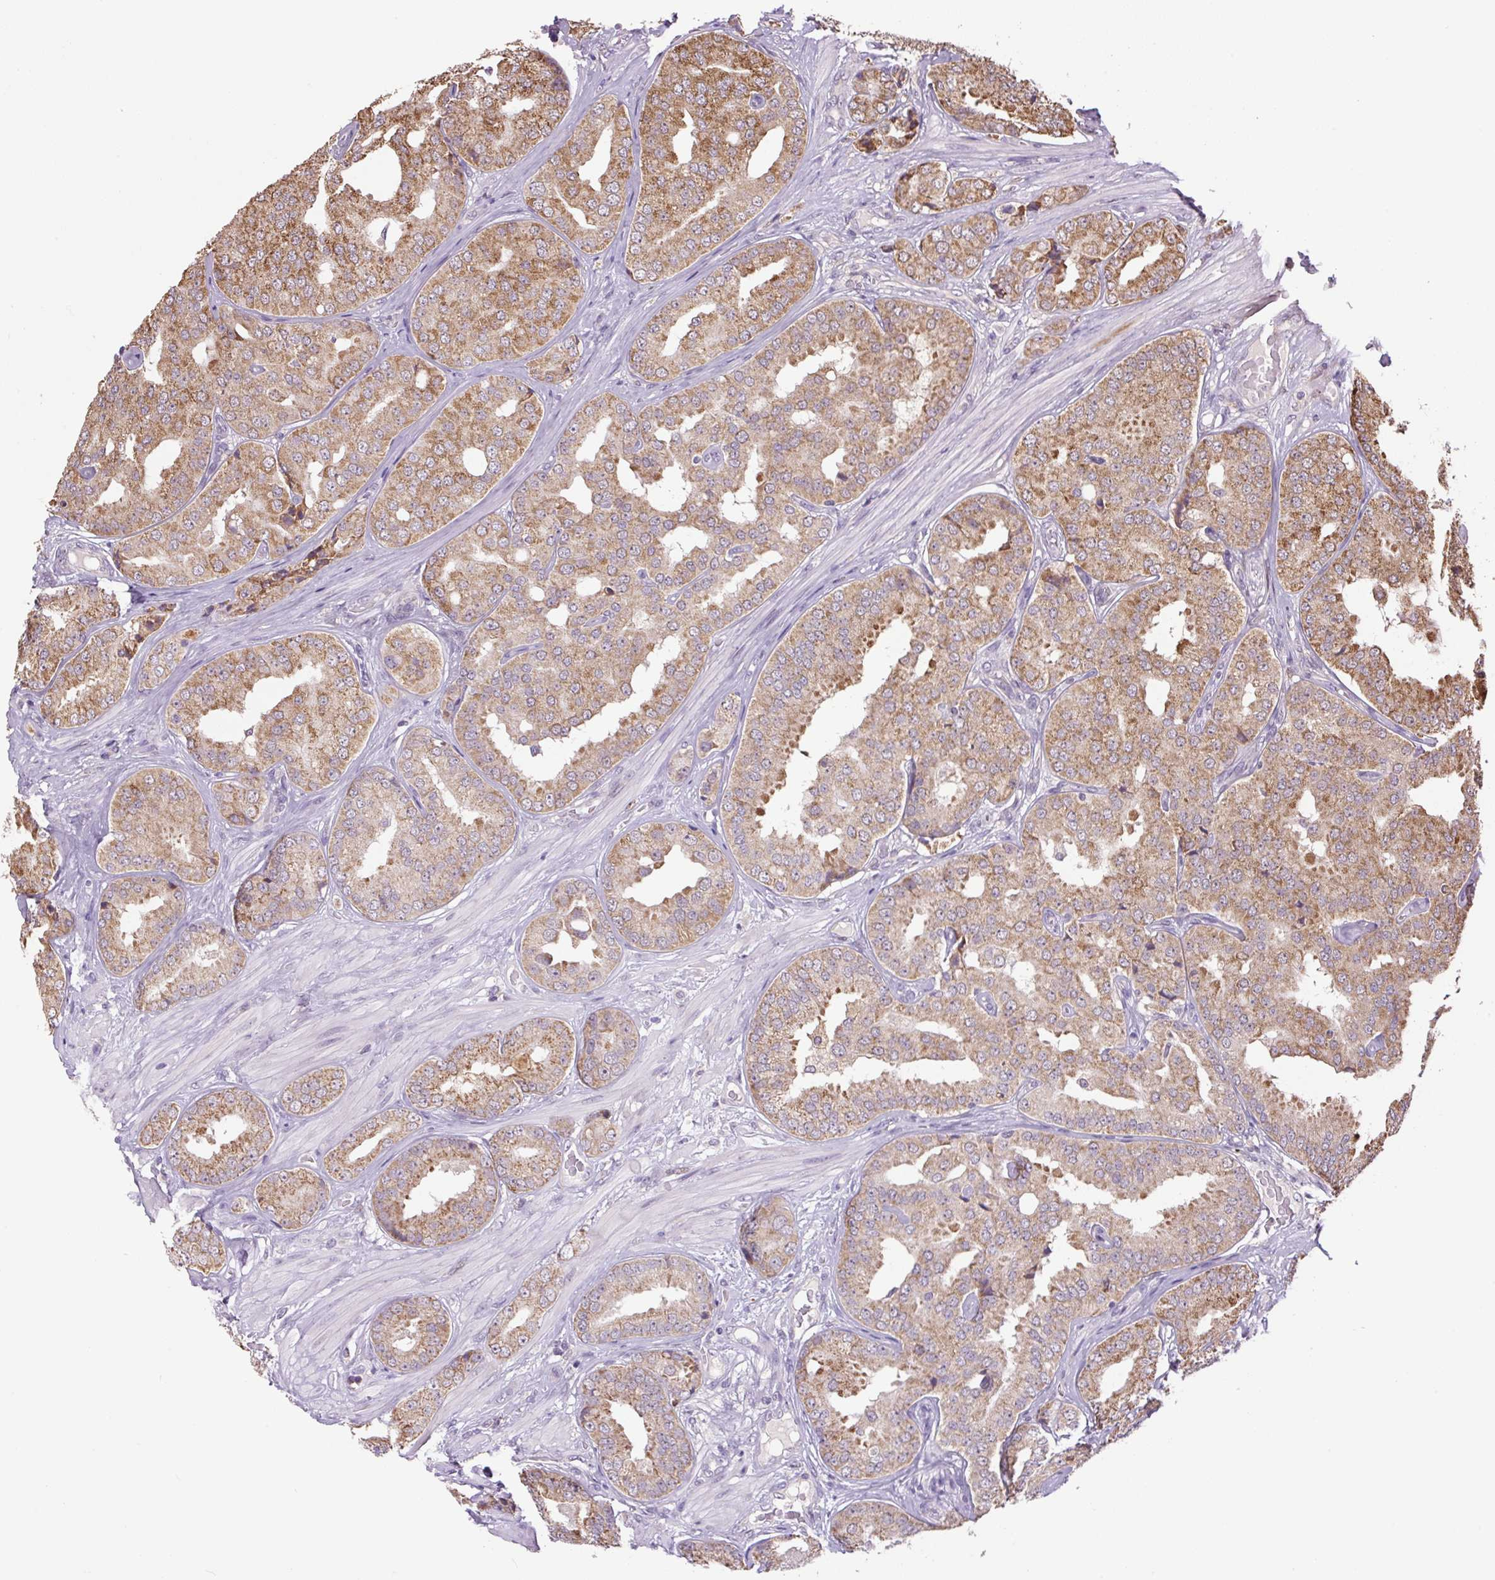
{"staining": {"intensity": "moderate", "quantity": ">75%", "location": "cytoplasmic/membranous"}, "tissue": "prostate cancer", "cell_type": "Tumor cells", "image_type": "cancer", "snomed": [{"axis": "morphology", "description": "Adenocarcinoma, High grade"}, {"axis": "topography", "description": "Prostate"}], "caption": "IHC of human prostate high-grade adenocarcinoma exhibits medium levels of moderate cytoplasmic/membranous positivity in approximately >75% of tumor cells. Using DAB (brown) and hematoxylin (blue) stains, captured at high magnification using brightfield microscopy.", "gene": "SGF29", "patient": {"sex": "male", "age": 63}}